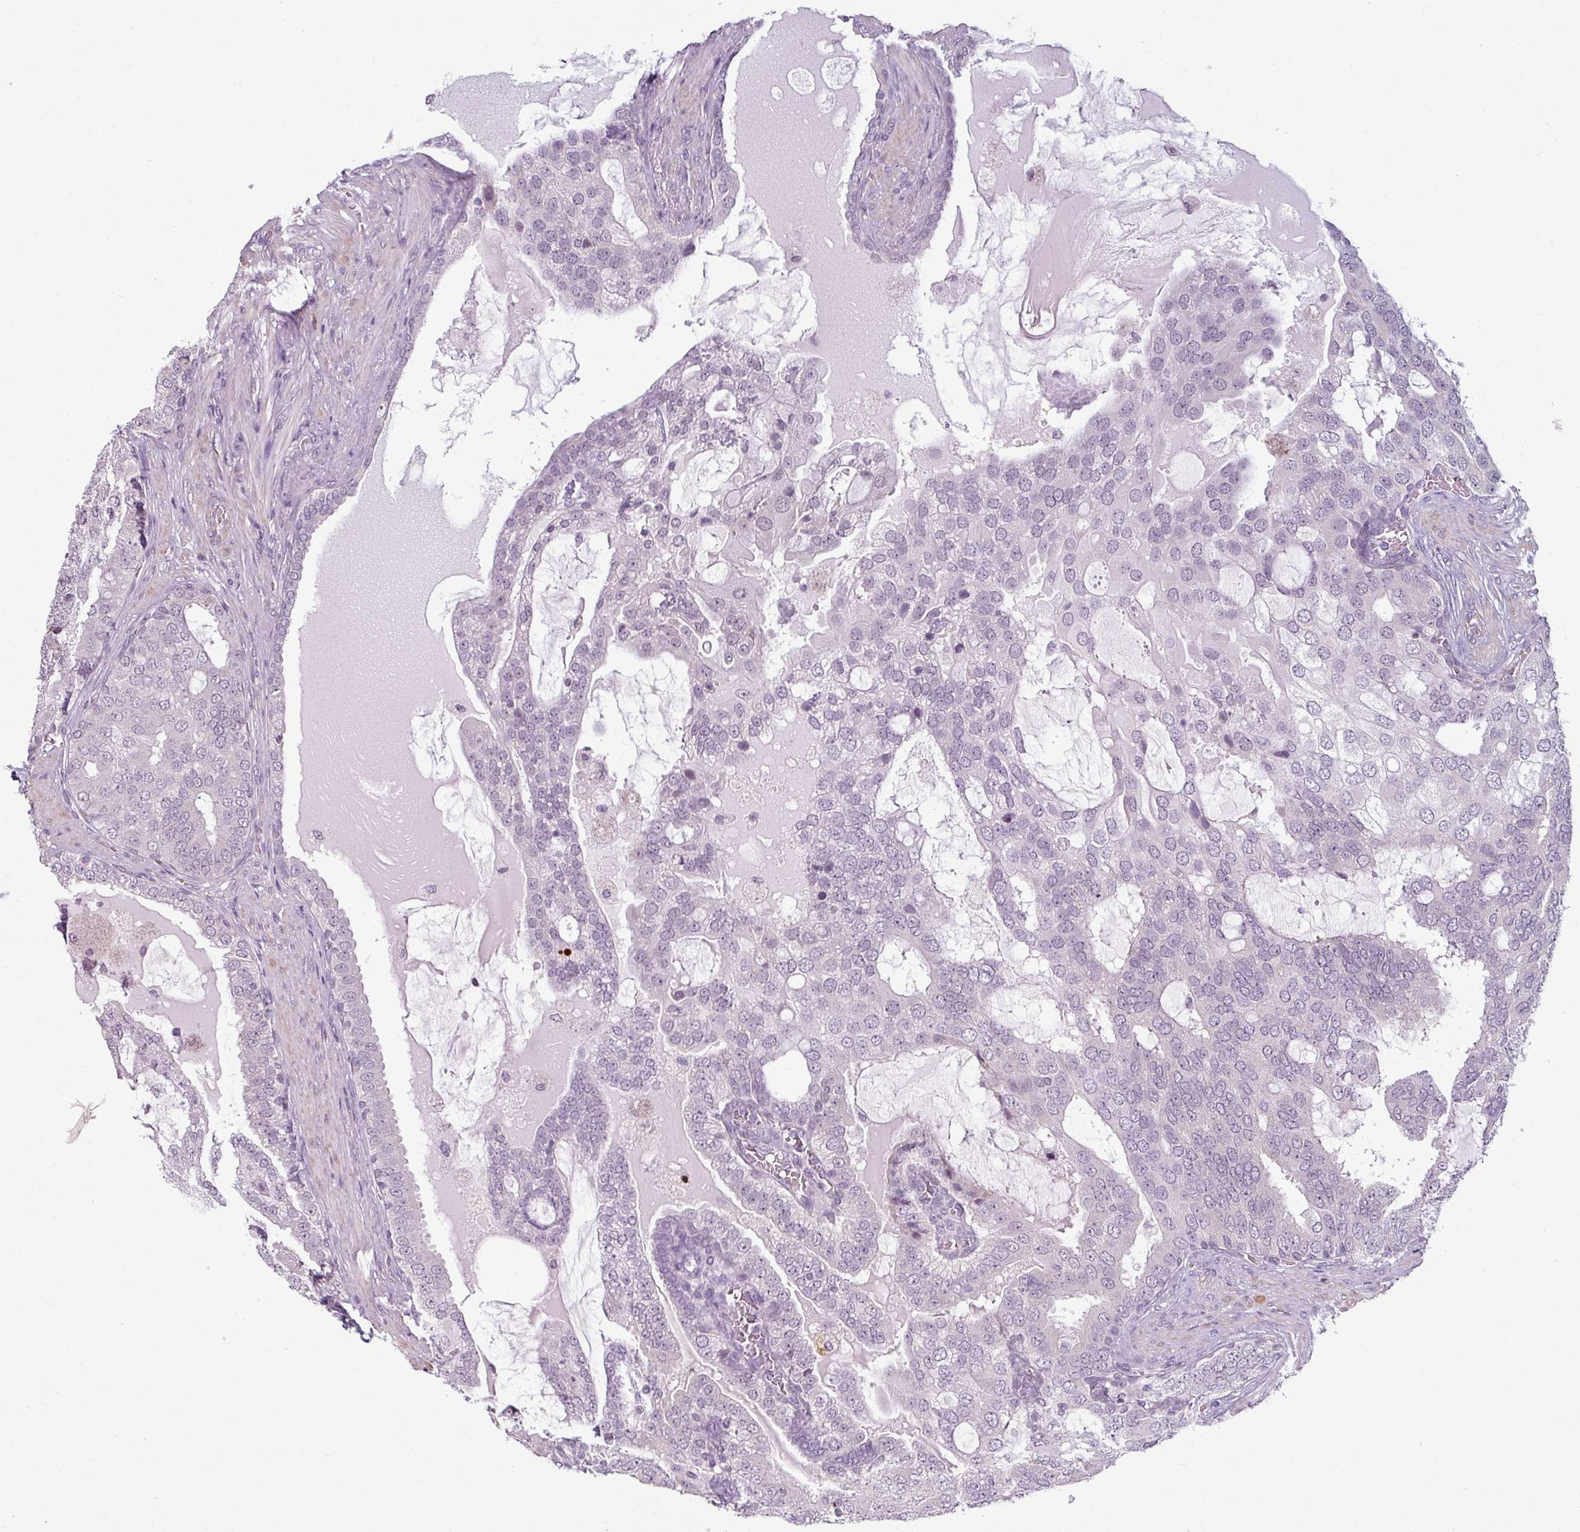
{"staining": {"intensity": "negative", "quantity": "none", "location": "none"}, "tissue": "prostate cancer", "cell_type": "Tumor cells", "image_type": "cancer", "snomed": [{"axis": "morphology", "description": "Adenocarcinoma, High grade"}, {"axis": "topography", "description": "Prostate"}], "caption": "A high-resolution photomicrograph shows IHC staining of prostate cancer, which reveals no significant expression in tumor cells.", "gene": "OR52D1", "patient": {"sex": "male", "age": 55}}